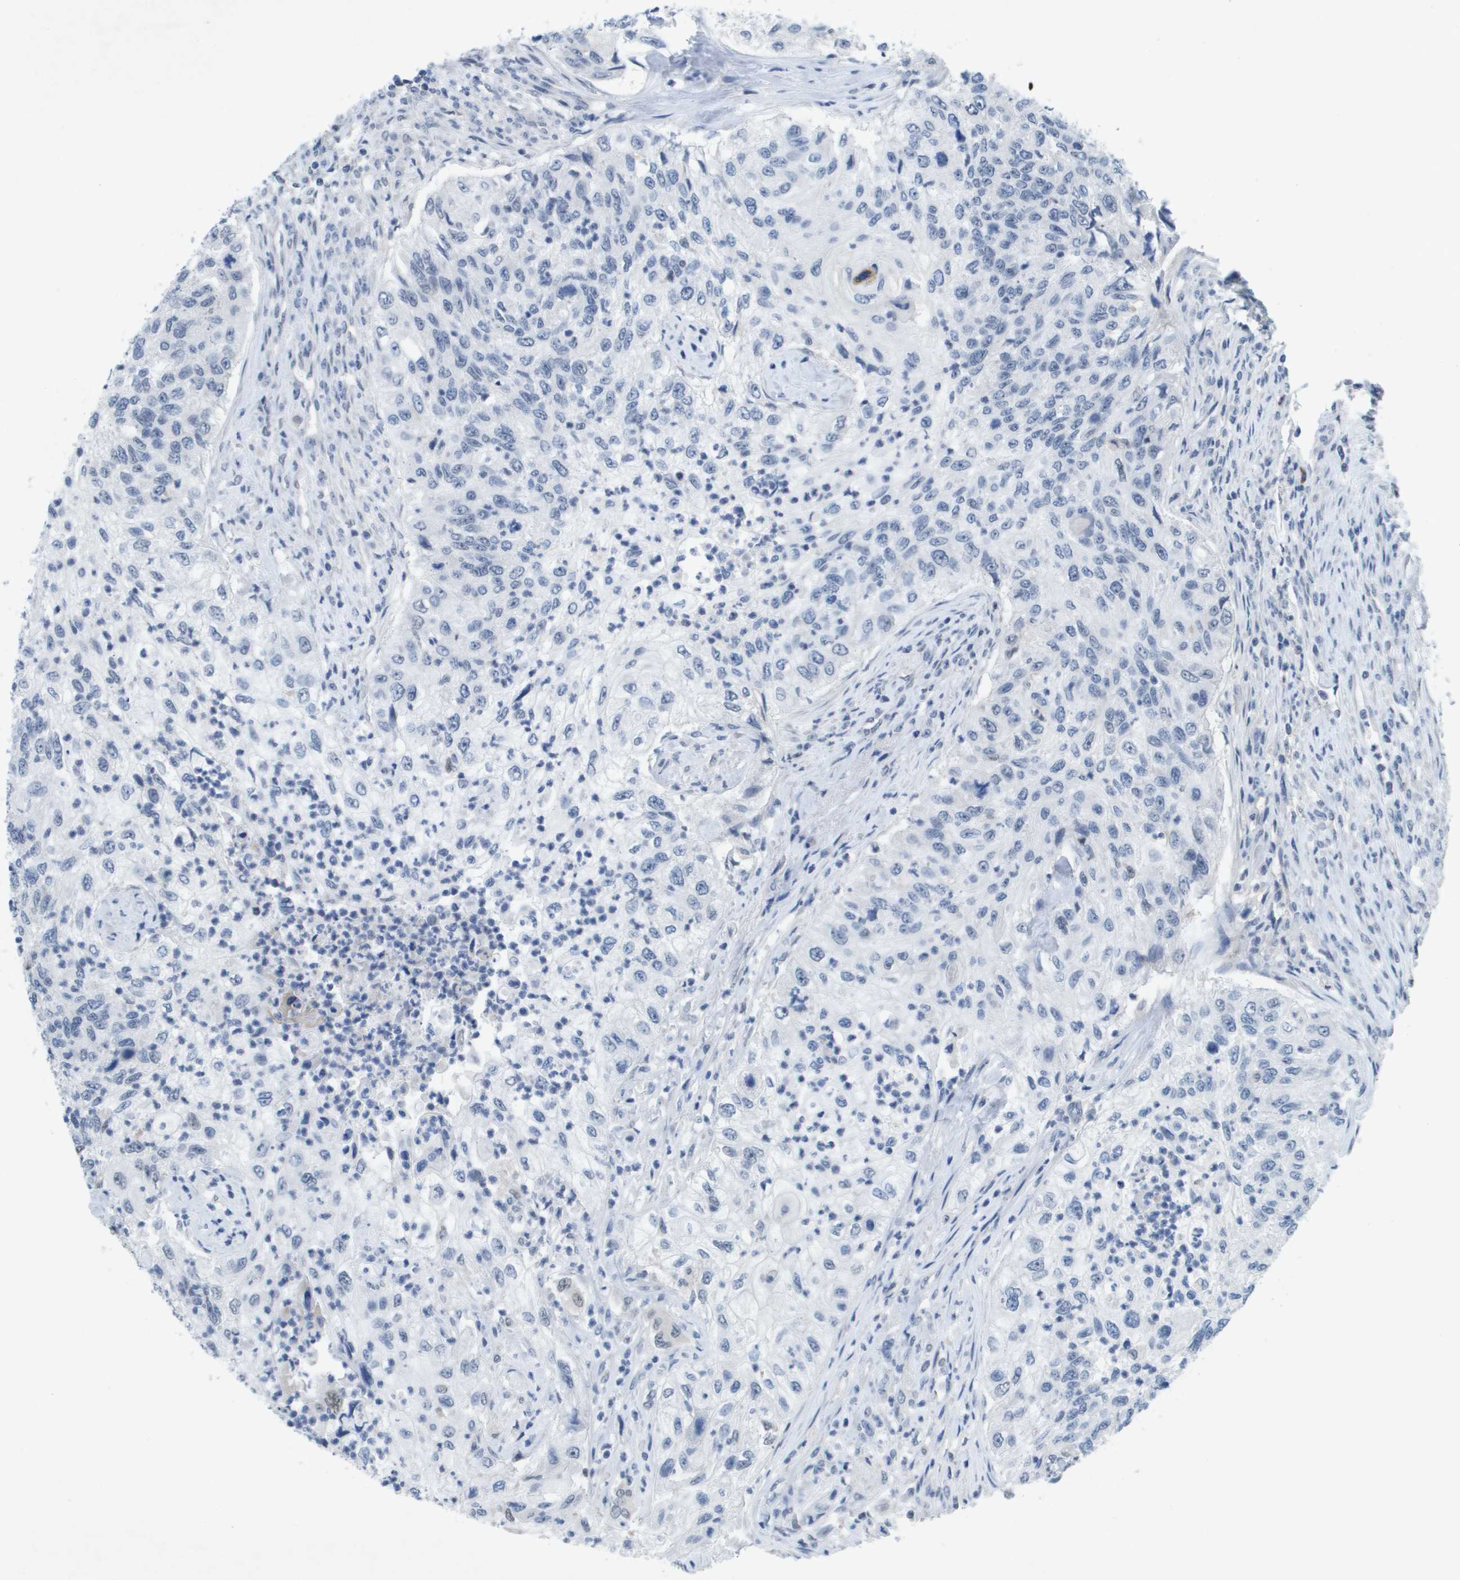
{"staining": {"intensity": "negative", "quantity": "none", "location": "none"}, "tissue": "urothelial cancer", "cell_type": "Tumor cells", "image_type": "cancer", "snomed": [{"axis": "morphology", "description": "Urothelial carcinoma, High grade"}, {"axis": "topography", "description": "Urinary bladder"}], "caption": "Immunohistochemistry micrograph of human urothelial carcinoma (high-grade) stained for a protein (brown), which demonstrates no expression in tumor cells. (Stains: DAB IHC with hematoxylin counter stain, Microscopy: brightfield microscopy at high magnification).", "gene": "TP53RK", "patient": {"sex": "female", "age": 60}}